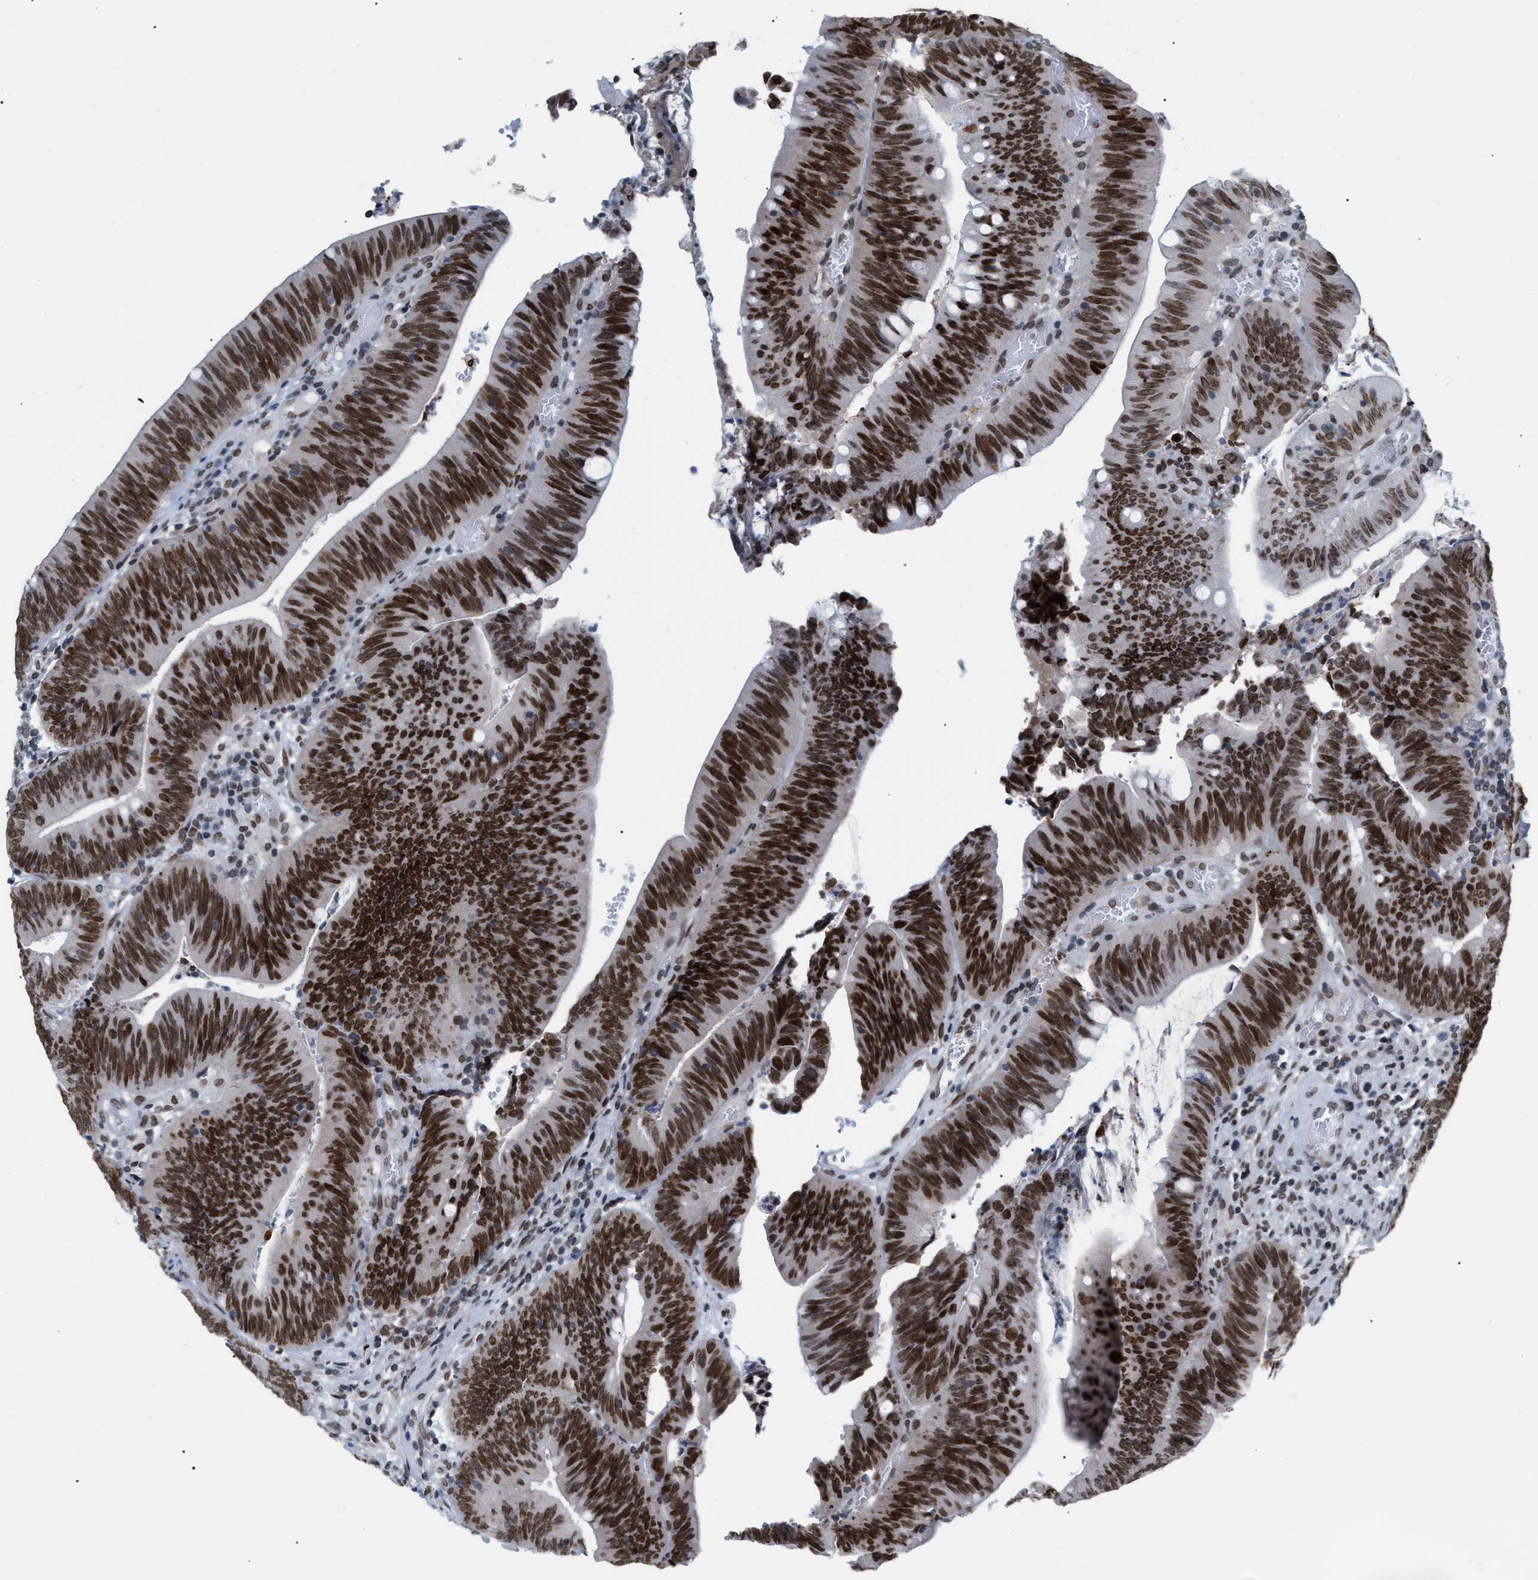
{"staining": {"intensity": "strong", "quantity": ">75%", "location": "cytoplasmic/membranous,nuclear"}, "tissue": "colorectal cancer", "cell_type": "Tumor cells", "image_type": "cancer", "snomed": [{"axis": "morphology", "description": "Normal tissue, NOS"}, {"axis": "morphology", "description": "Adenocarcinoma, NOS"}, {"axis": "topography", "description": "Rectum"}], "caption": "Human colorectal cancer (adenocarcinoma) stained with a protein marker displays strong staining in tumor cells.", "gene": "TPR", "patient": {"sex": "female", "age": 66}}